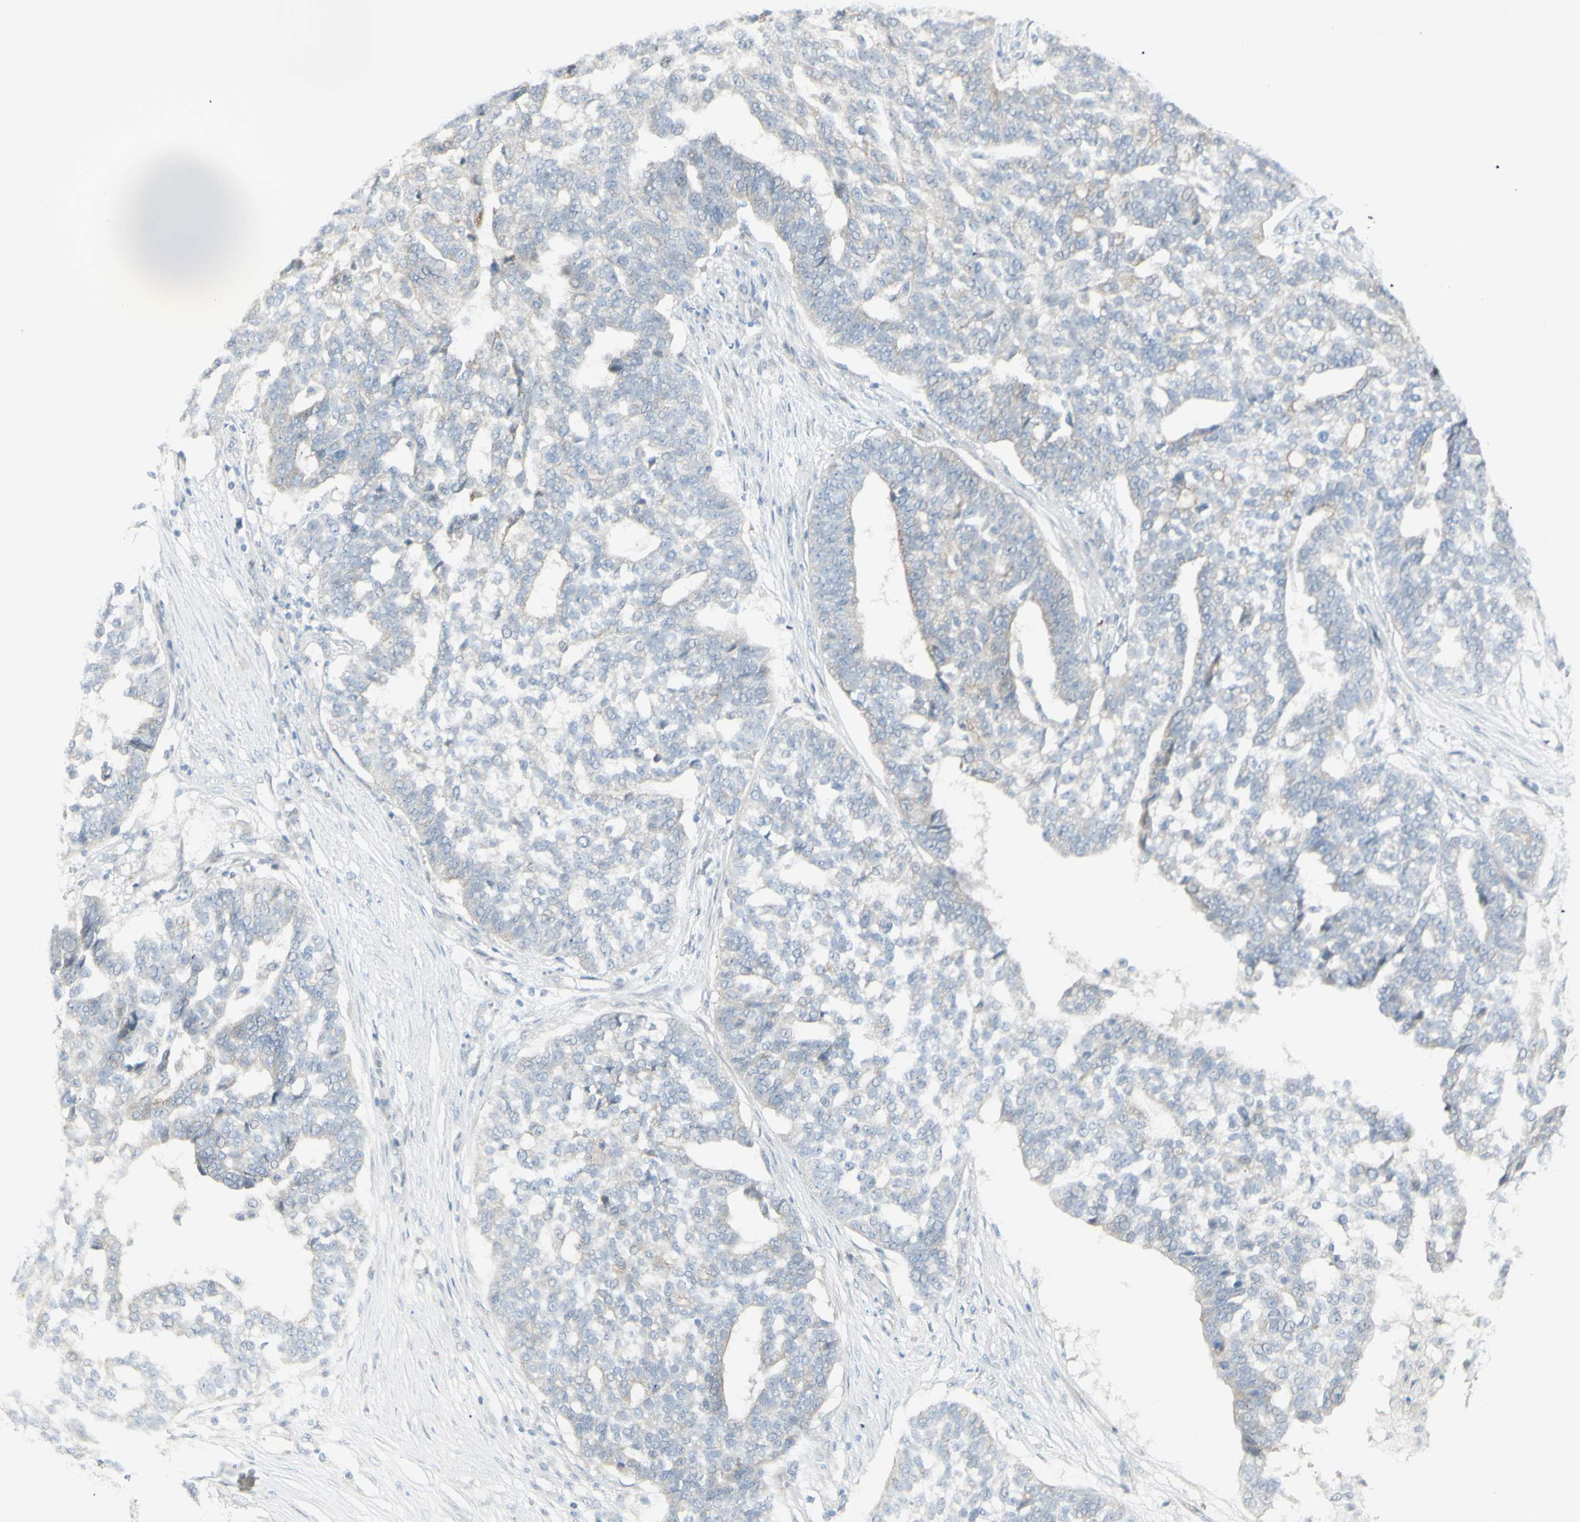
{"staining": {"intensity": "negative", "quantity": "none", "location": "none"}, "tissue": "ovarian cancer", "cell_type": "Tumor cells", "image_type": "cancer", "snomed": [{"axis": "morphology", "description": "Cystadenocarcinoma, serous, NOS"}, {"axis": "topography", "description": "Ovary"}], "caption": "The micrograph demonstrates no significant positivity in tumor cells of ovarian serous cystadenocarcinoma. (Brightfield microscopy of DAB immunohistochemistry at high magnification).", "gene": "NDST4", "patient": {"sex": "female", "age": 59}}